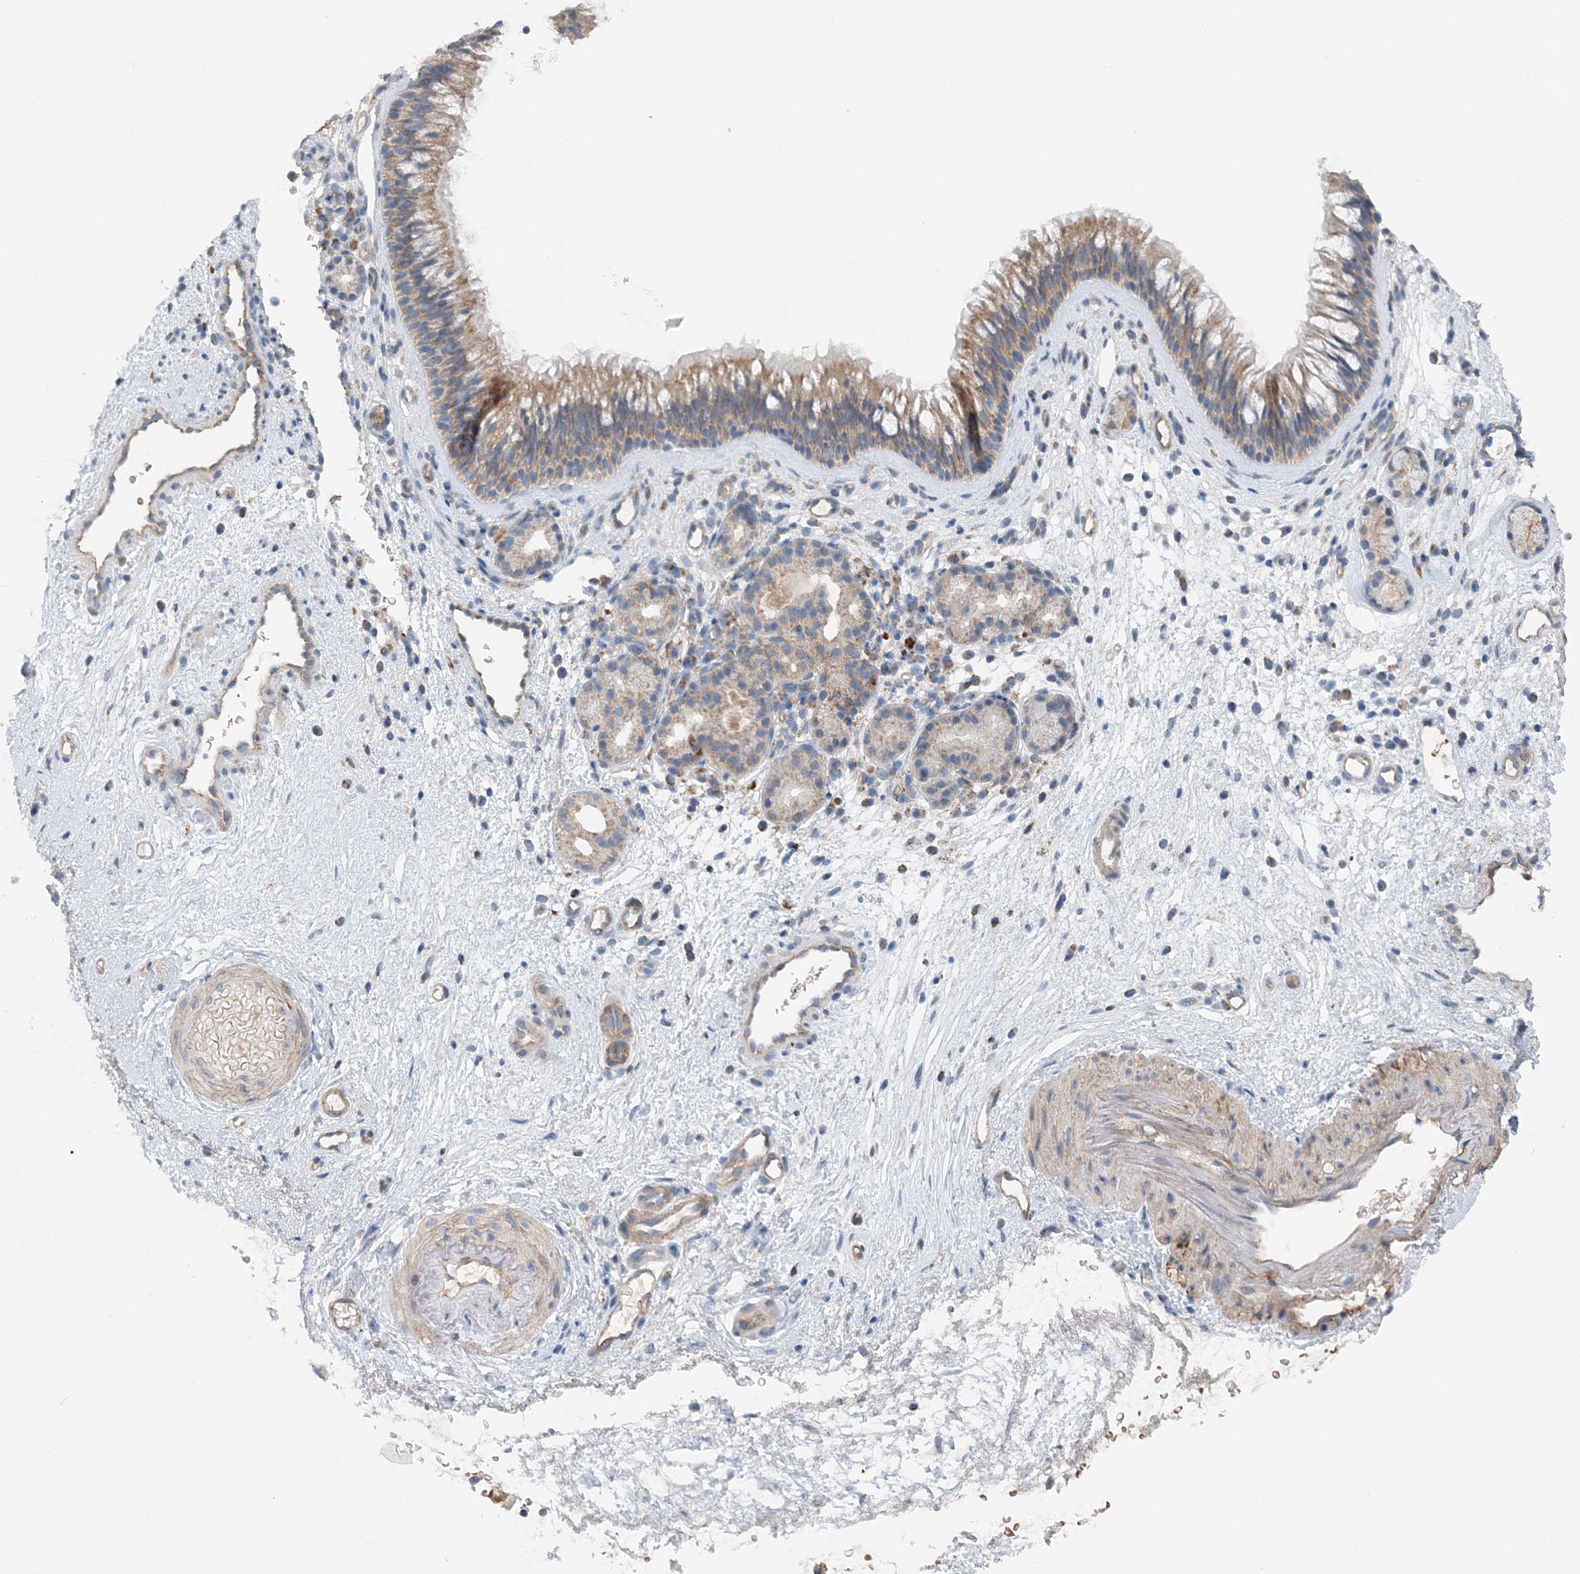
{"staining": {"intensity": "moderate", "quantity": ">75%", "location": "cytoplasmic/membranous"}, "tissue": "nasopharynx", "cell_type": "Respiratory epithelial cells", "image_type": "normal", "snomed": [{"axis": "morphology", "description": "Normal tissue, NOS"}, {"axis": "morphology", "description": "Inflammation, NOS"}, {"axis": "morphology", "description": "Malignant melanoma, Metastatic site"}, {"axis": "topography", "description": "Nasopharynx"}], "caption": "Immunohistochemical staining of unremarkable human nasopharynx displays >75% levels of moderate cytoplasmic/membranous protein positivity in about >75% of respiratory epithelial cells.", "gene": "SPRY2", "patient": {"sex": "male", "age": 70}}